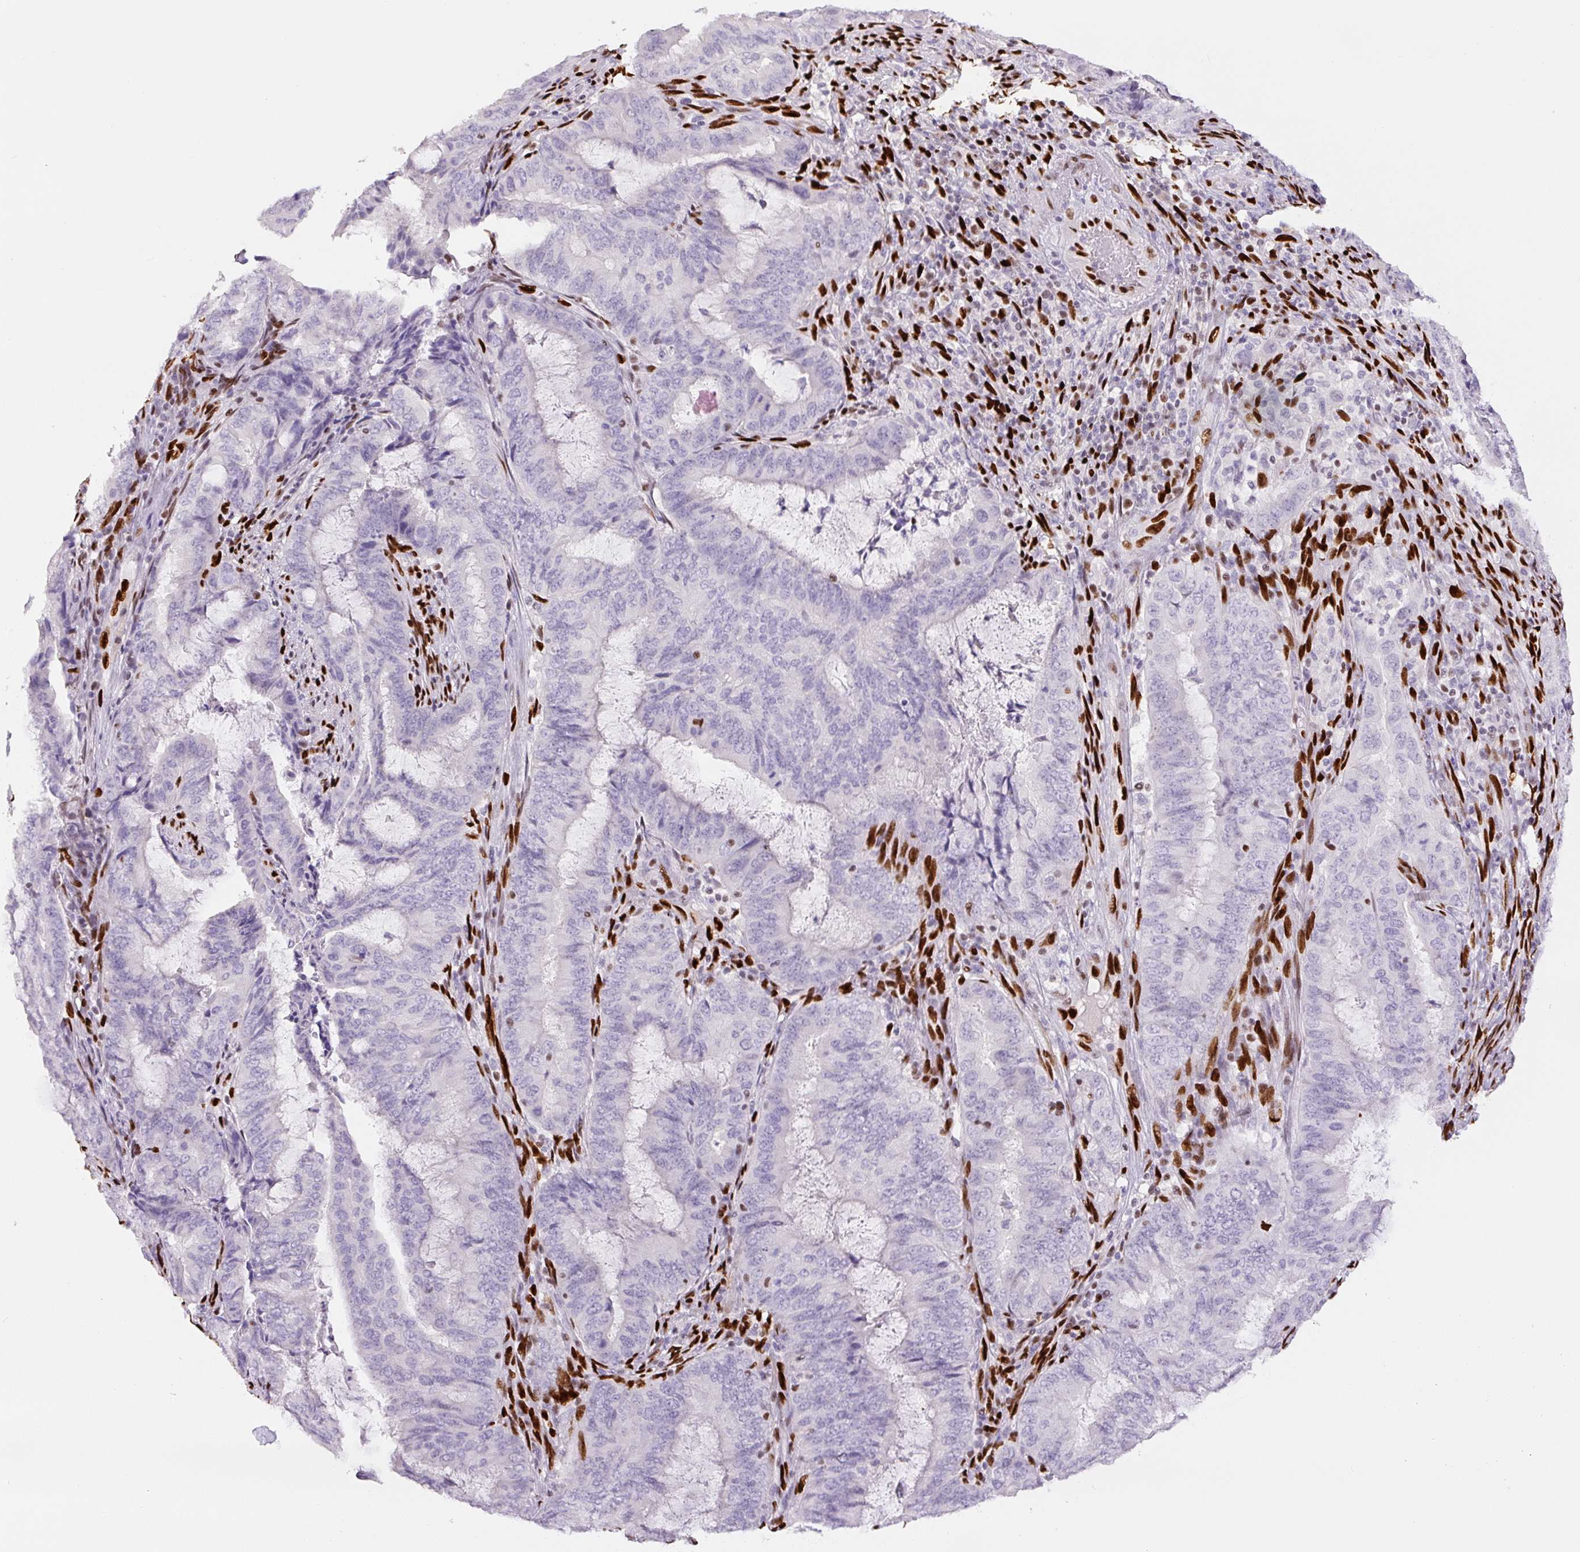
{"staining": {"intensity": "negative", "quantity": "none", "location": "none"}, "tissue": "endometrial cancer", "cell_type": "Tumor cells", "image_type": "cancer", "snomed": [{"axis": "morphology", "description": "Adenocarcinoma, NOS"}, {"axis": "topography", "description": "Endometrium"}], "caption": "Micrograph shows no protein expression in tumor cells of endometrial cancer tissue. (DAB (3,3'-diaminobenzidine) immunohistochemistry (IHC) visualized using brightfield microscopy, high magnification).", "gene": "ZEB1", "patient": {"sex": "female", "age": 51}}